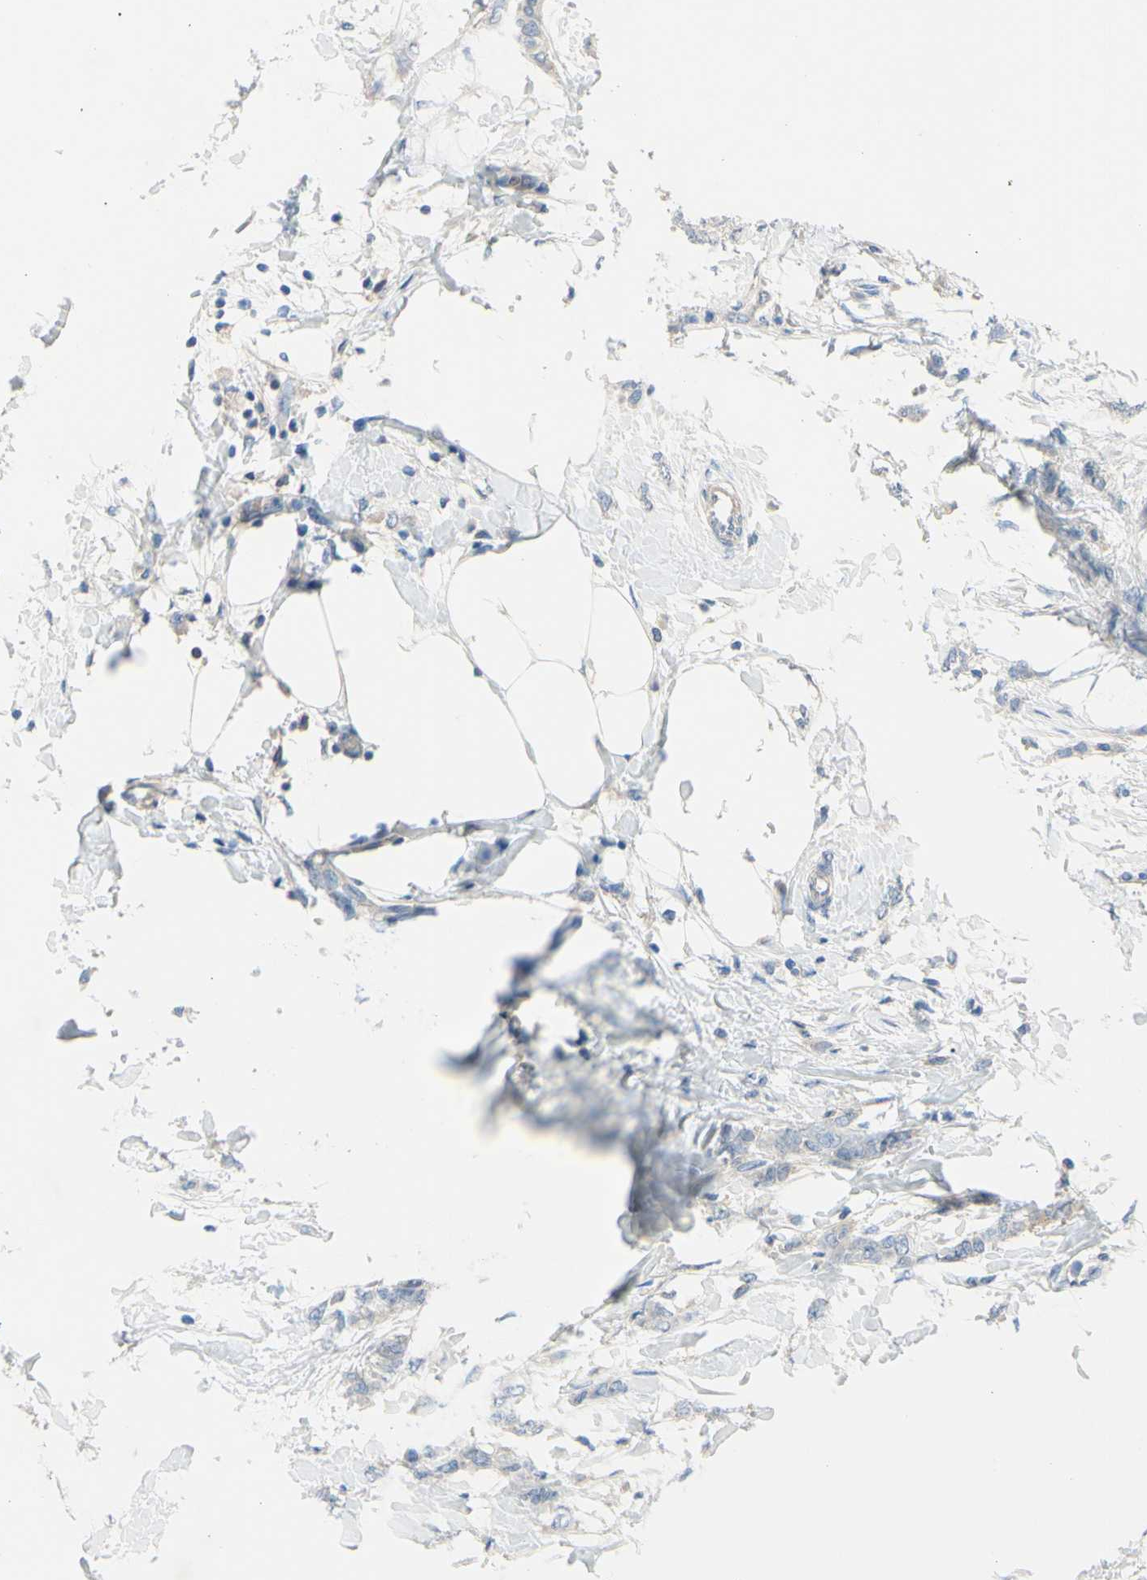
{"staining": {"intensity": "weak", "quantity": "<25%", "location": "cytoplasmic/membranous"}, "tissue": "breast cancer", "cell_type": "Tumor cells", "image_type": "cancer", "snomed": [{"axis": "morphology", "description": "Lobular carcinoma, in situ"}, {"axis": "morphology", "description": "Lobular carcinoma"}, {"axis": "topography", "description": "Breast"}], "caption": "This is a image of immunohistochemistry staining of breast cancer (lobular carcinoma in situ), which shows no expression in tumor cells.", "gene": "TMEM59L", "patient": {"sex": "female", "age": 41}}